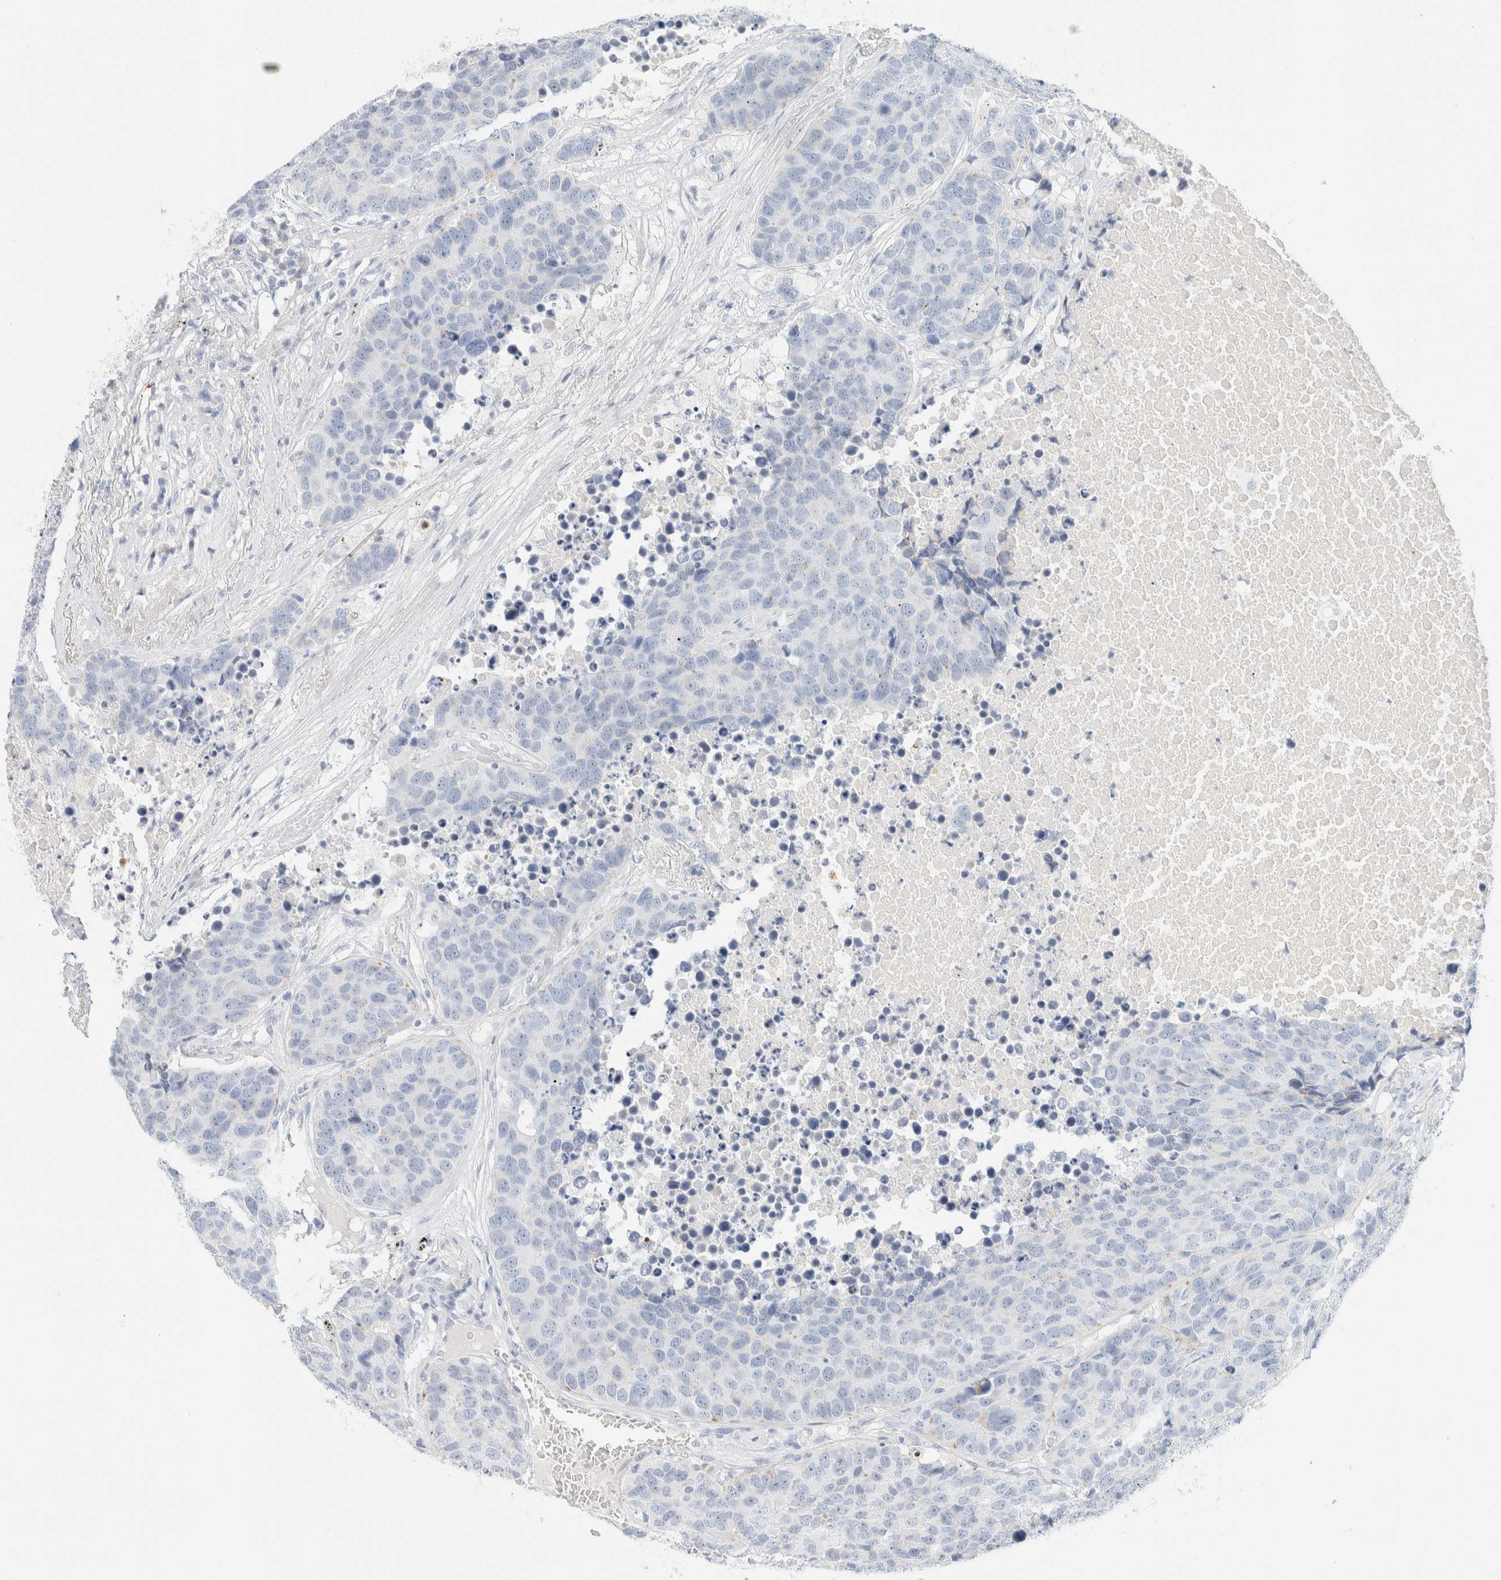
{"staining": {"intensity": "negative", "quantity": "none", "location": "none"}, "tissue": "carcinoid", "cell_type": "Tumor cells", "image_type": "cancer", "snomed": [{"axis": "morphology", "description": "Carcinoid, malignant, NOS"}, {"axis": "topography", "description": "Lung"}], "caption": "A high-resolution micrograph shows immunohistochemistry staining of carcinoid, which exhibits no significant staining in tumor cells.", "gene": "HEXD", "patient": {"sex": "male", "age": 60}}